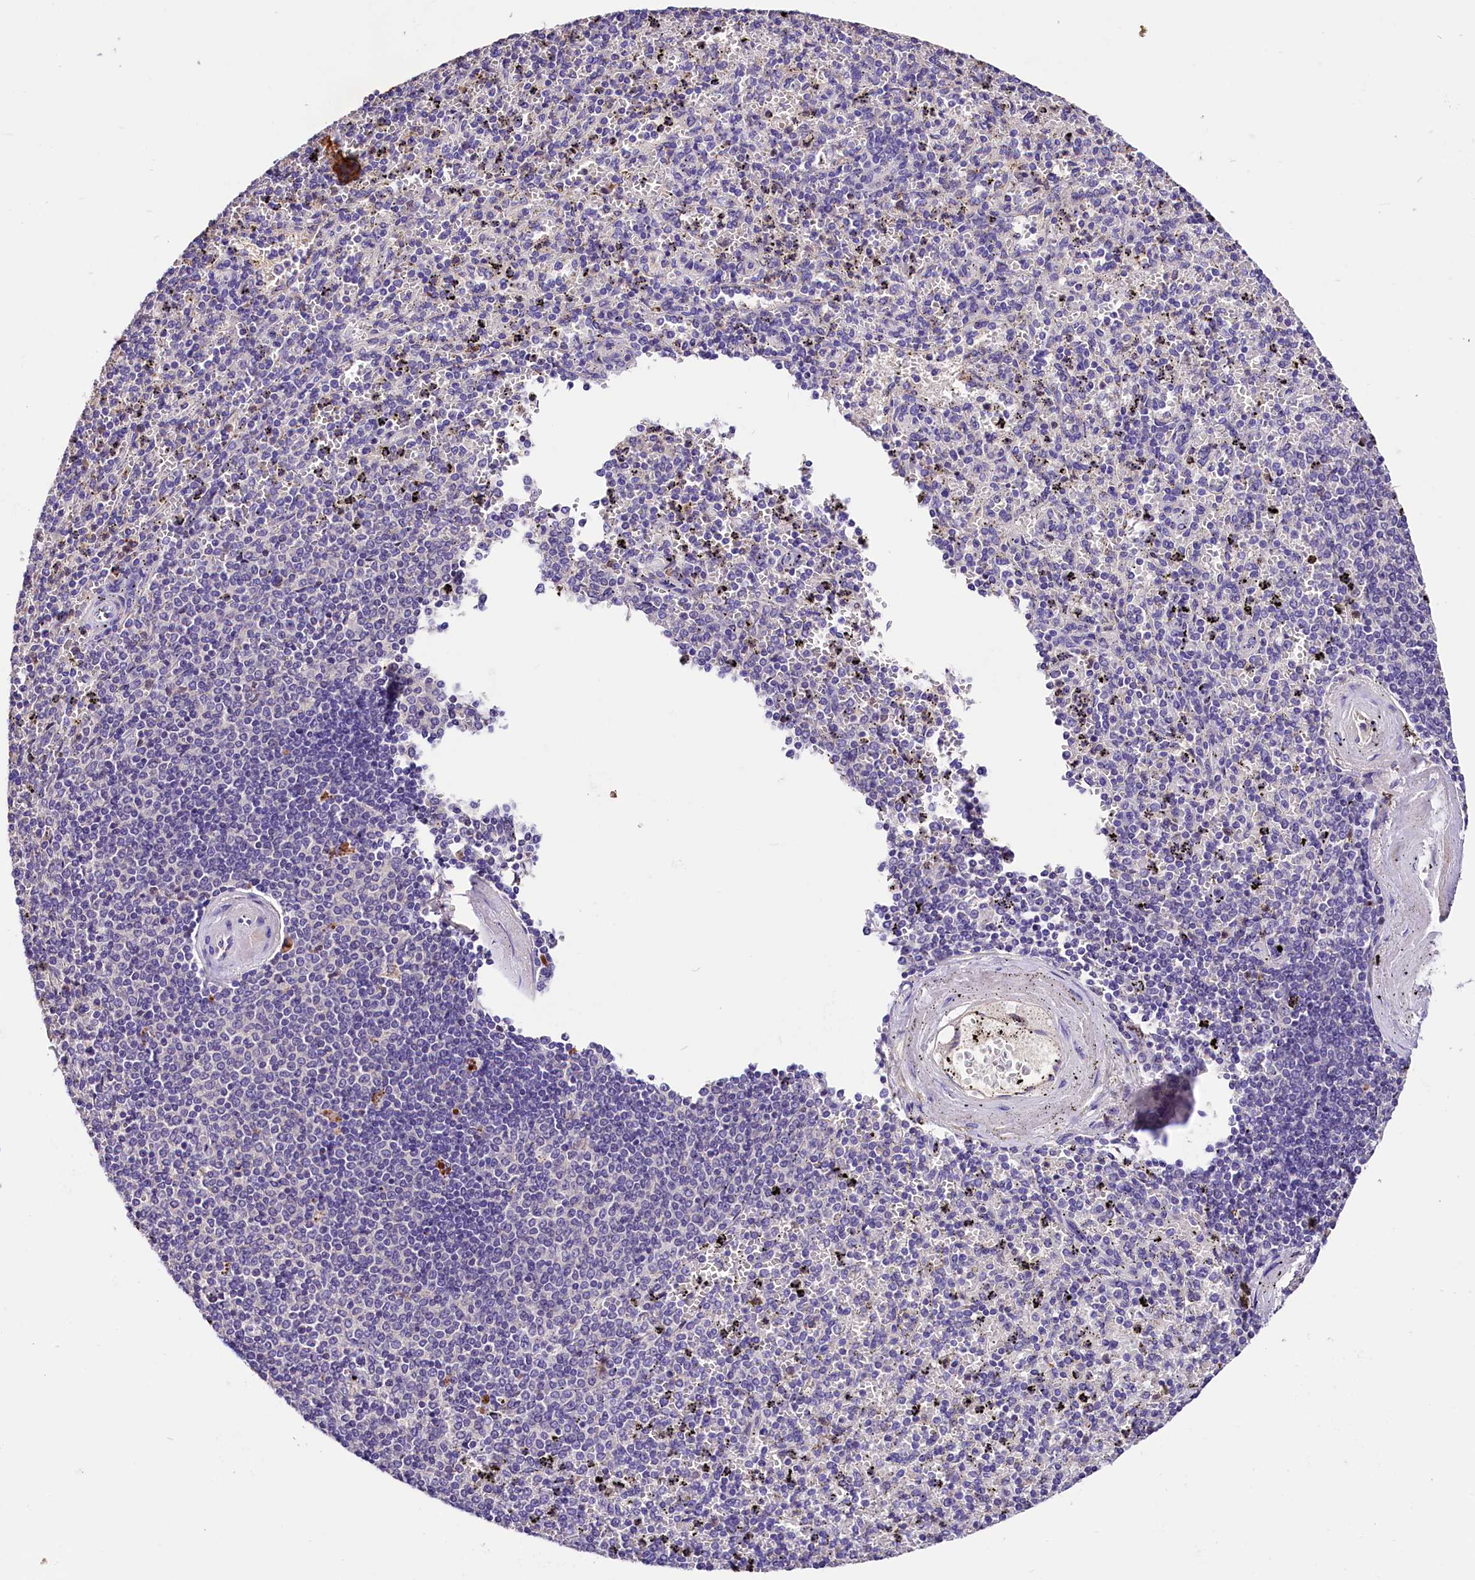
{"staining": {"intensity": "negative", "quantity": "none", "location": "none"}, "tissue": "spleen", "cell_type": "Cells in red pulp", "image_type": "normal", "snomed": [{"axis": "morphology", "description": "Normal tissue, NOS"}, {"axis": "topography", "description": "Spleen"}], "caption": "Immunohistochemical staining of unremarkable spleen demonstrates no significant expression in cells in red pulp. Nuclei are stained in blue.", "gene": "ARMC6", "patient": {"sex": "male", "age": 82}}